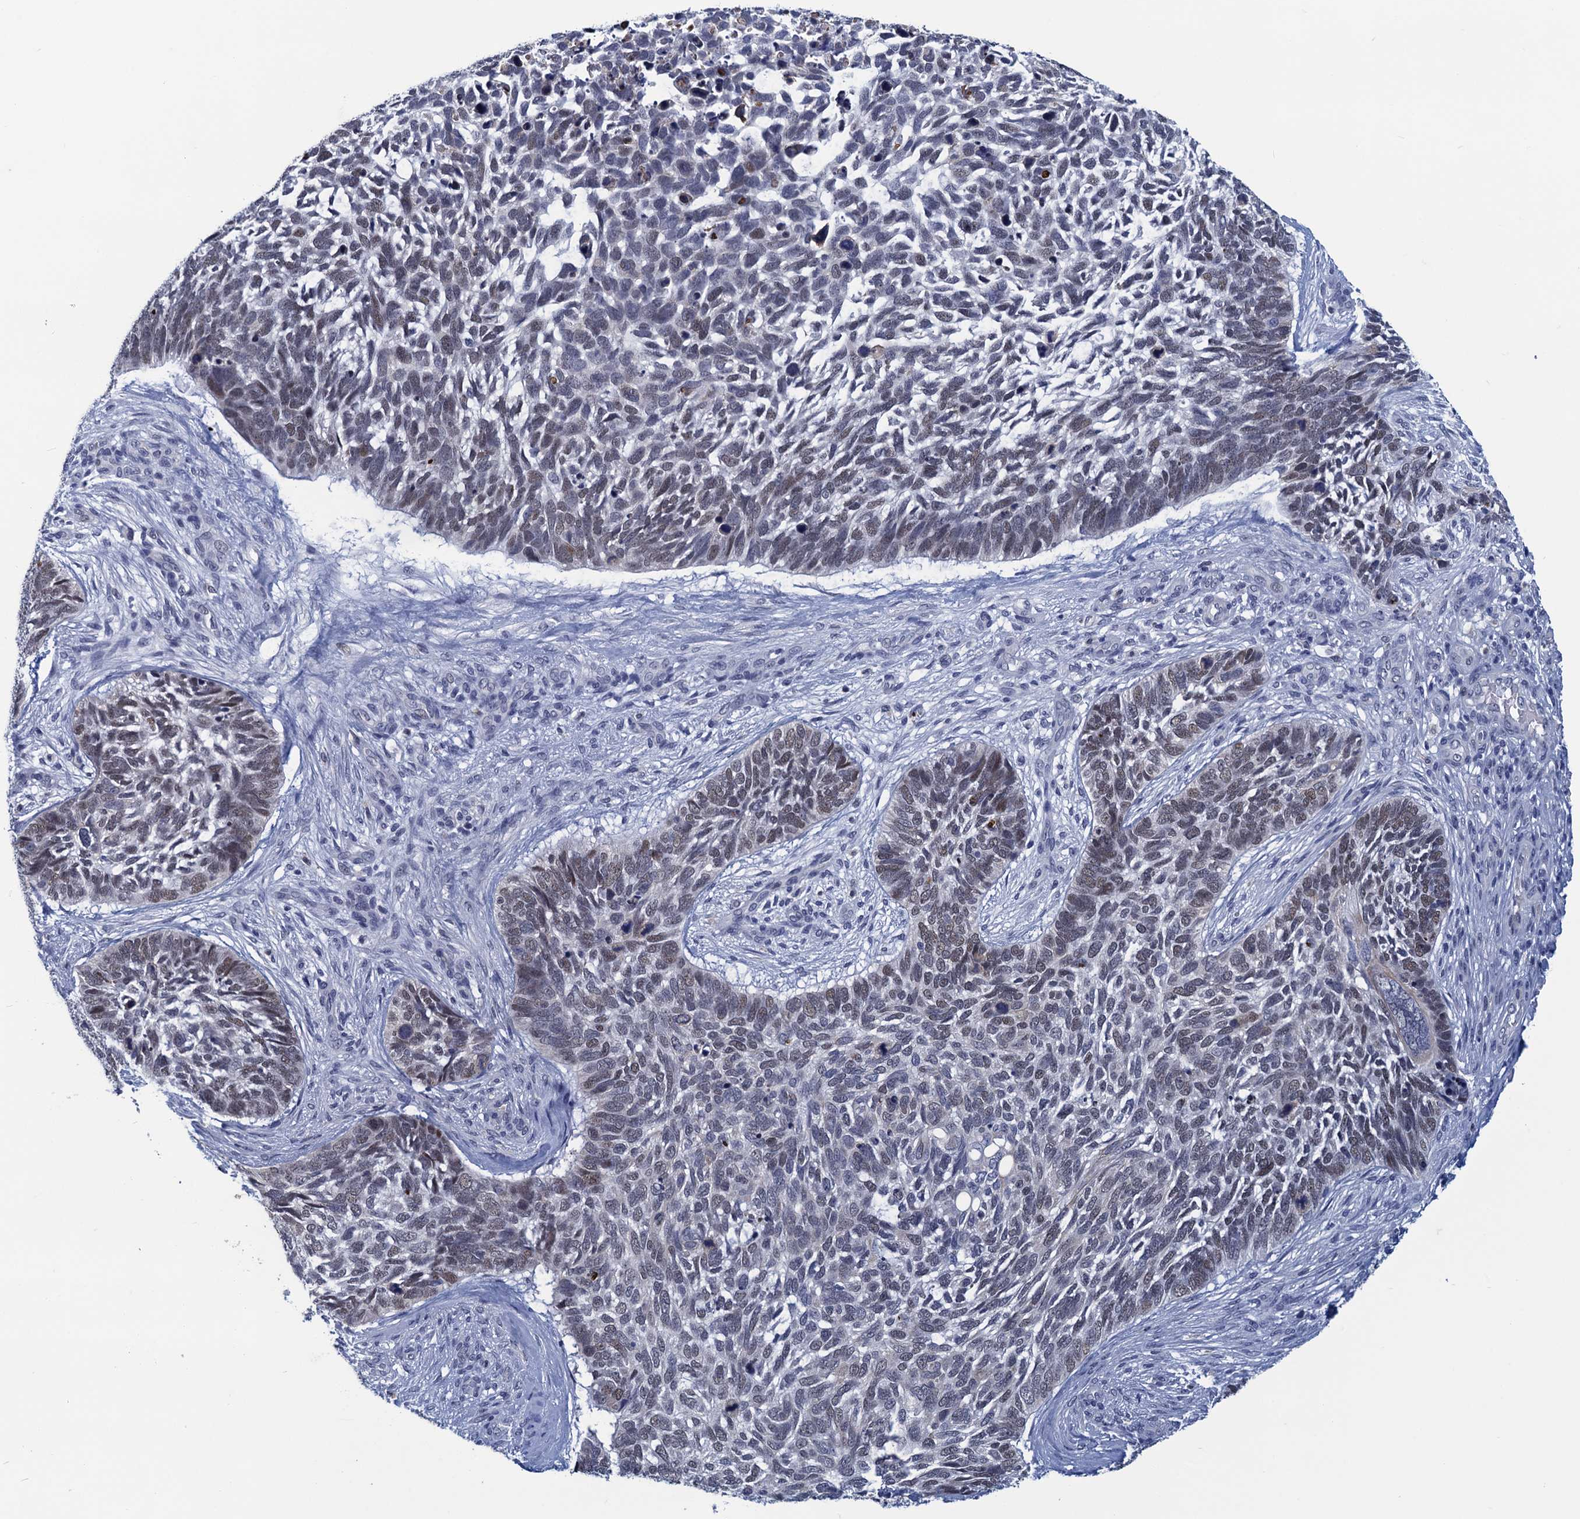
{"staining": {"intensity": "weak", "quantity": "<25%", "location": "nuclear"}, "tissue": "skin cancer", "cell_type": "Tumor cells", "image_type": "cancer", "snomed": [{"axis": "morphology", "description": "Basal cell carcinoma"}, {"axis": "topography", "description": "Skin"}], "caption": "Skin cancer was stained to show a protein in brown. There is no significant positivity in tumor cells. (DAB (3,3'-diaminobenzidine) immunohistochemistry (IHC) with hematoxylin counter stain).", "gene": "GINS3", "patient": {"sex": "male", "age": 88}}